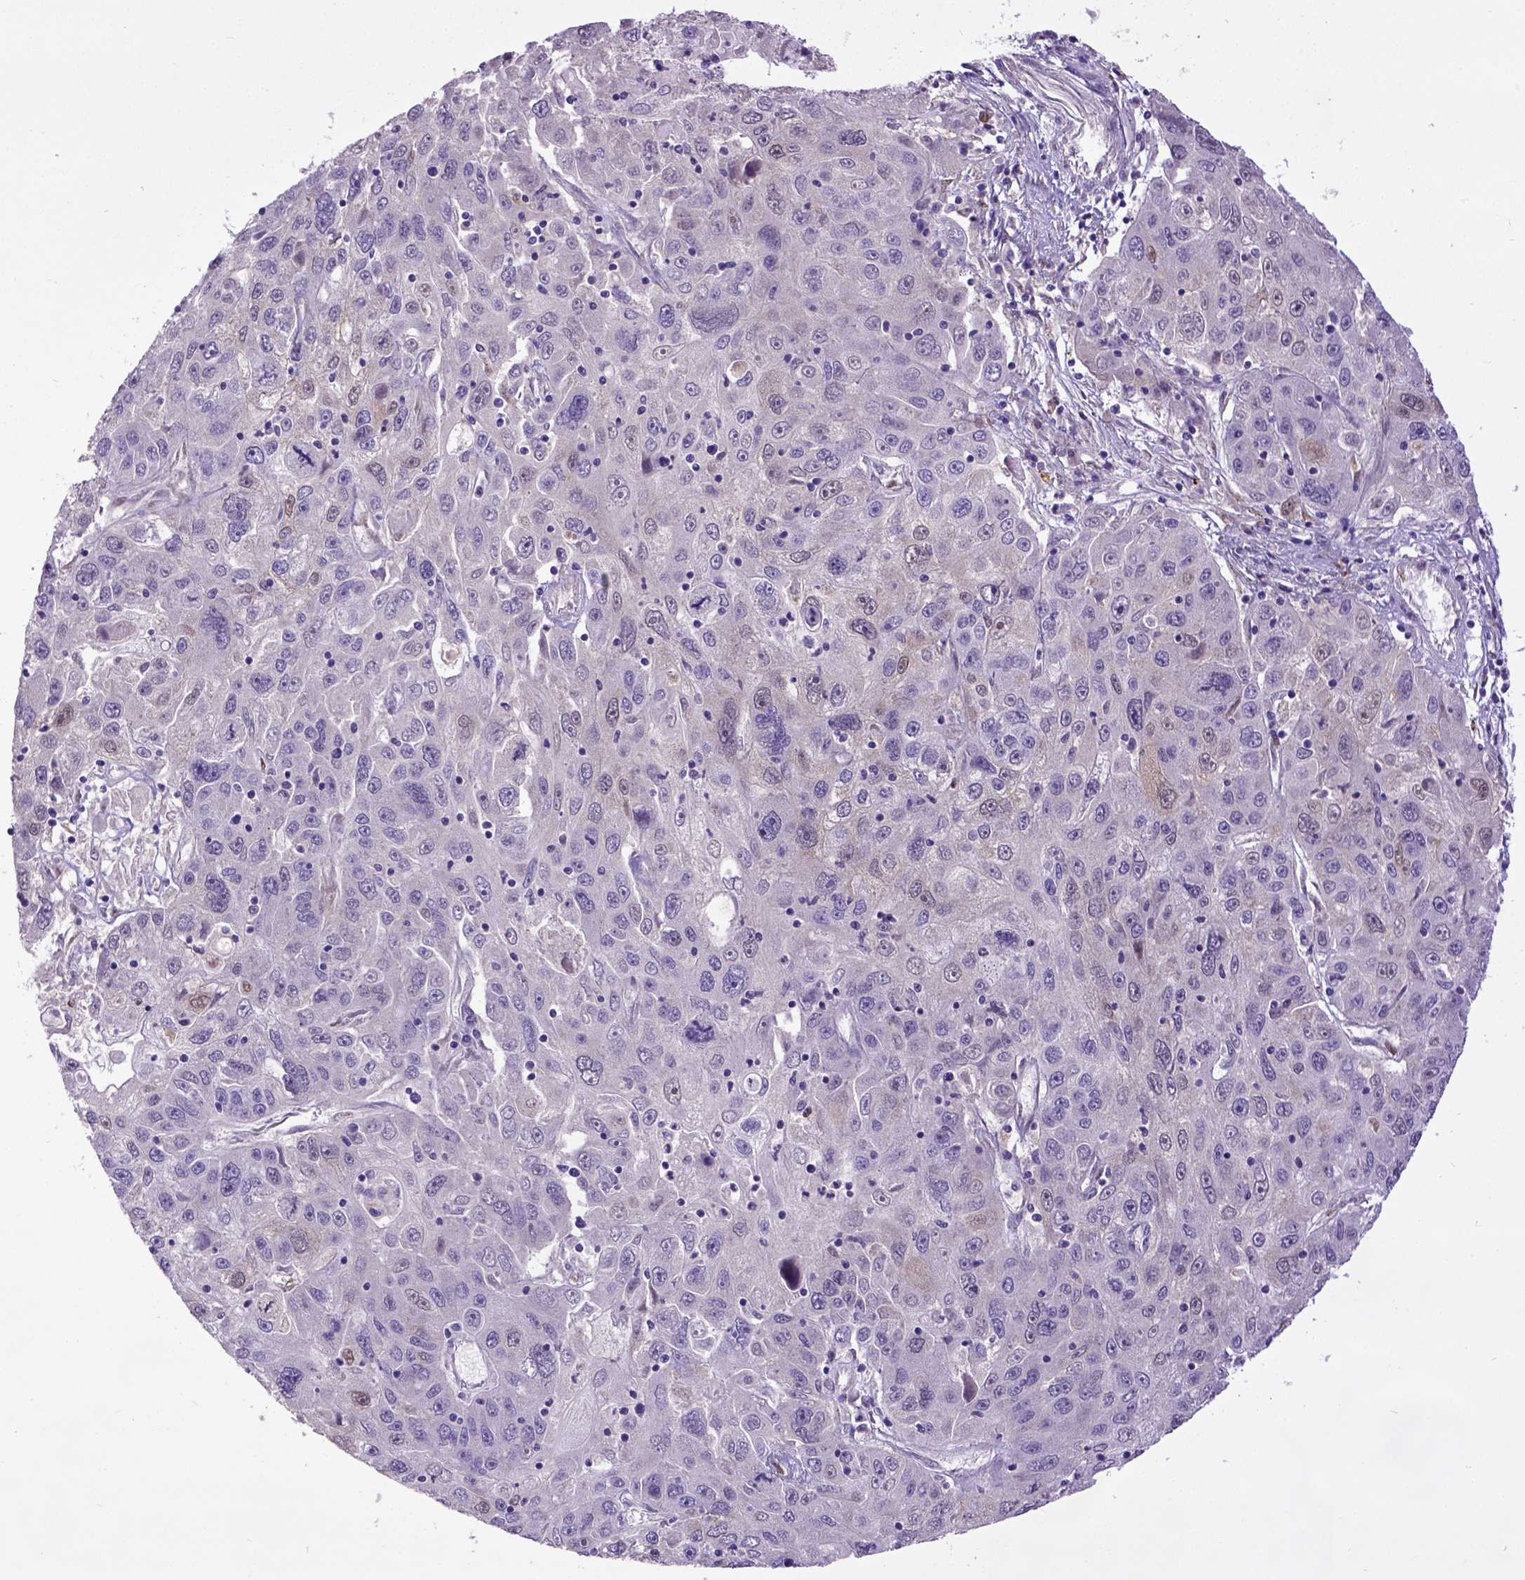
{"staining": {"intensity": "negative", "quantity": "none", "location": "none"}, "tissue": "stomach cancer", "cell_type": "Tumor cells", "image_type": "cancer", "snomed": [{"axis": "morphology", "description": "Adenocarcinoma, NOS"}, {"axis": "topography", "description": "Stomach"}], "caption": "A high-resolution micrograph shows IHC staining of adenocarcinoma (stomach), which reveals no significant positivity in tumor cells.", "gene": "CDKN1A", "patient": {"sex": "male", "age": 56}}